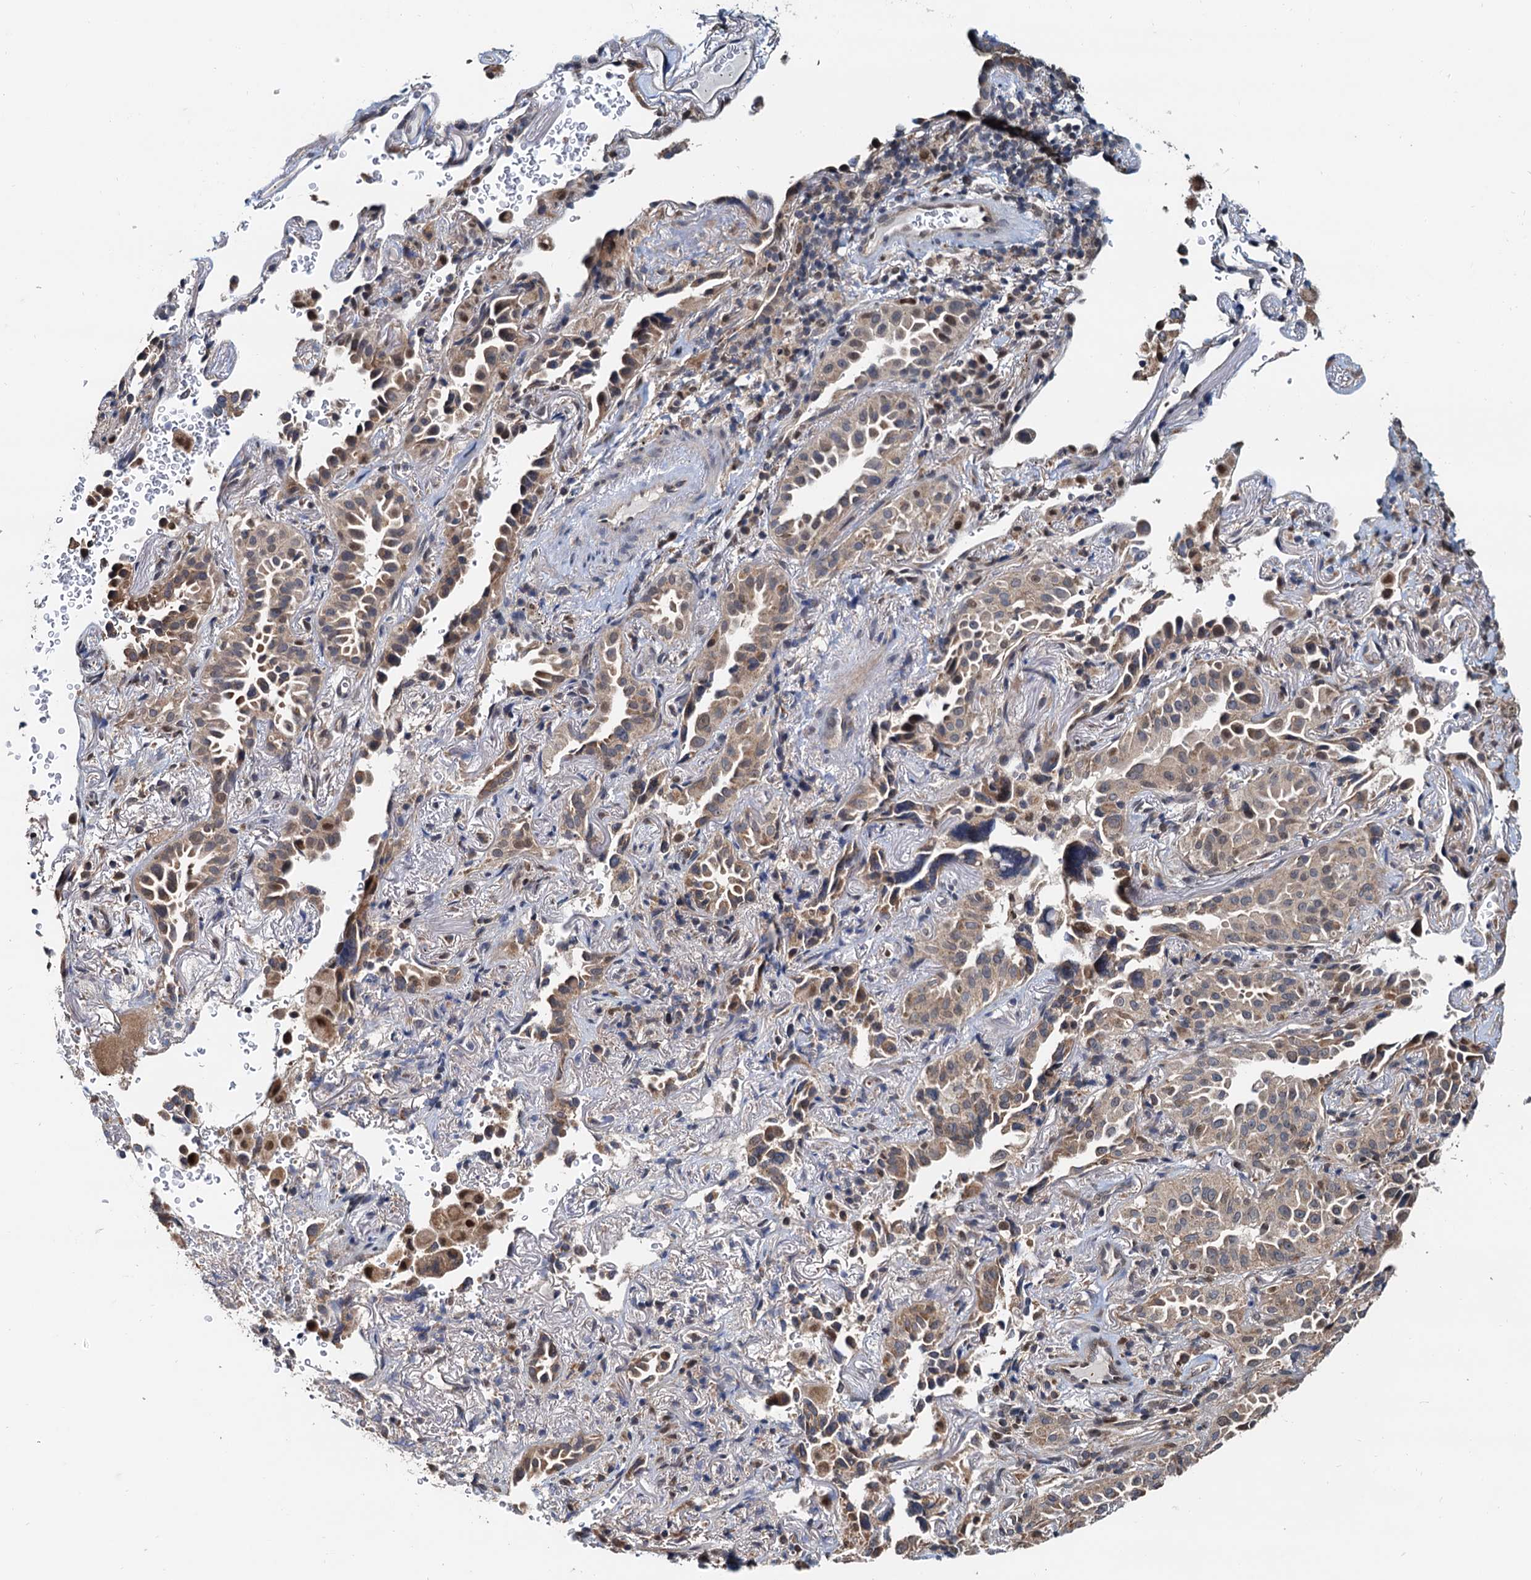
{"staining": {"intensity": "moderate", "quantity": ">75%", "location": "cytoplasmic/membranous"}, "tissue": "lung cancer", "cell_type": "Tumor cells", "image_type": "cancer", "snomed": [{"axis": "morphology", "description": "Adenocarcinoma, NOS"}, {"axis": "topography", "description": "Lung"}], "caption": "DAB immunohistochemical staining of human lung adenocarcinoma displays moderate cytoplasmic/membranous protein staining in about >75% of tumor cells. The staining is performed using DAB brown chromogen to label protein expression. The nuclei are counter-stained blue using hematoxylin.", "gene": "MCMBP", "patient": {"sex": "female", "age": 69}}